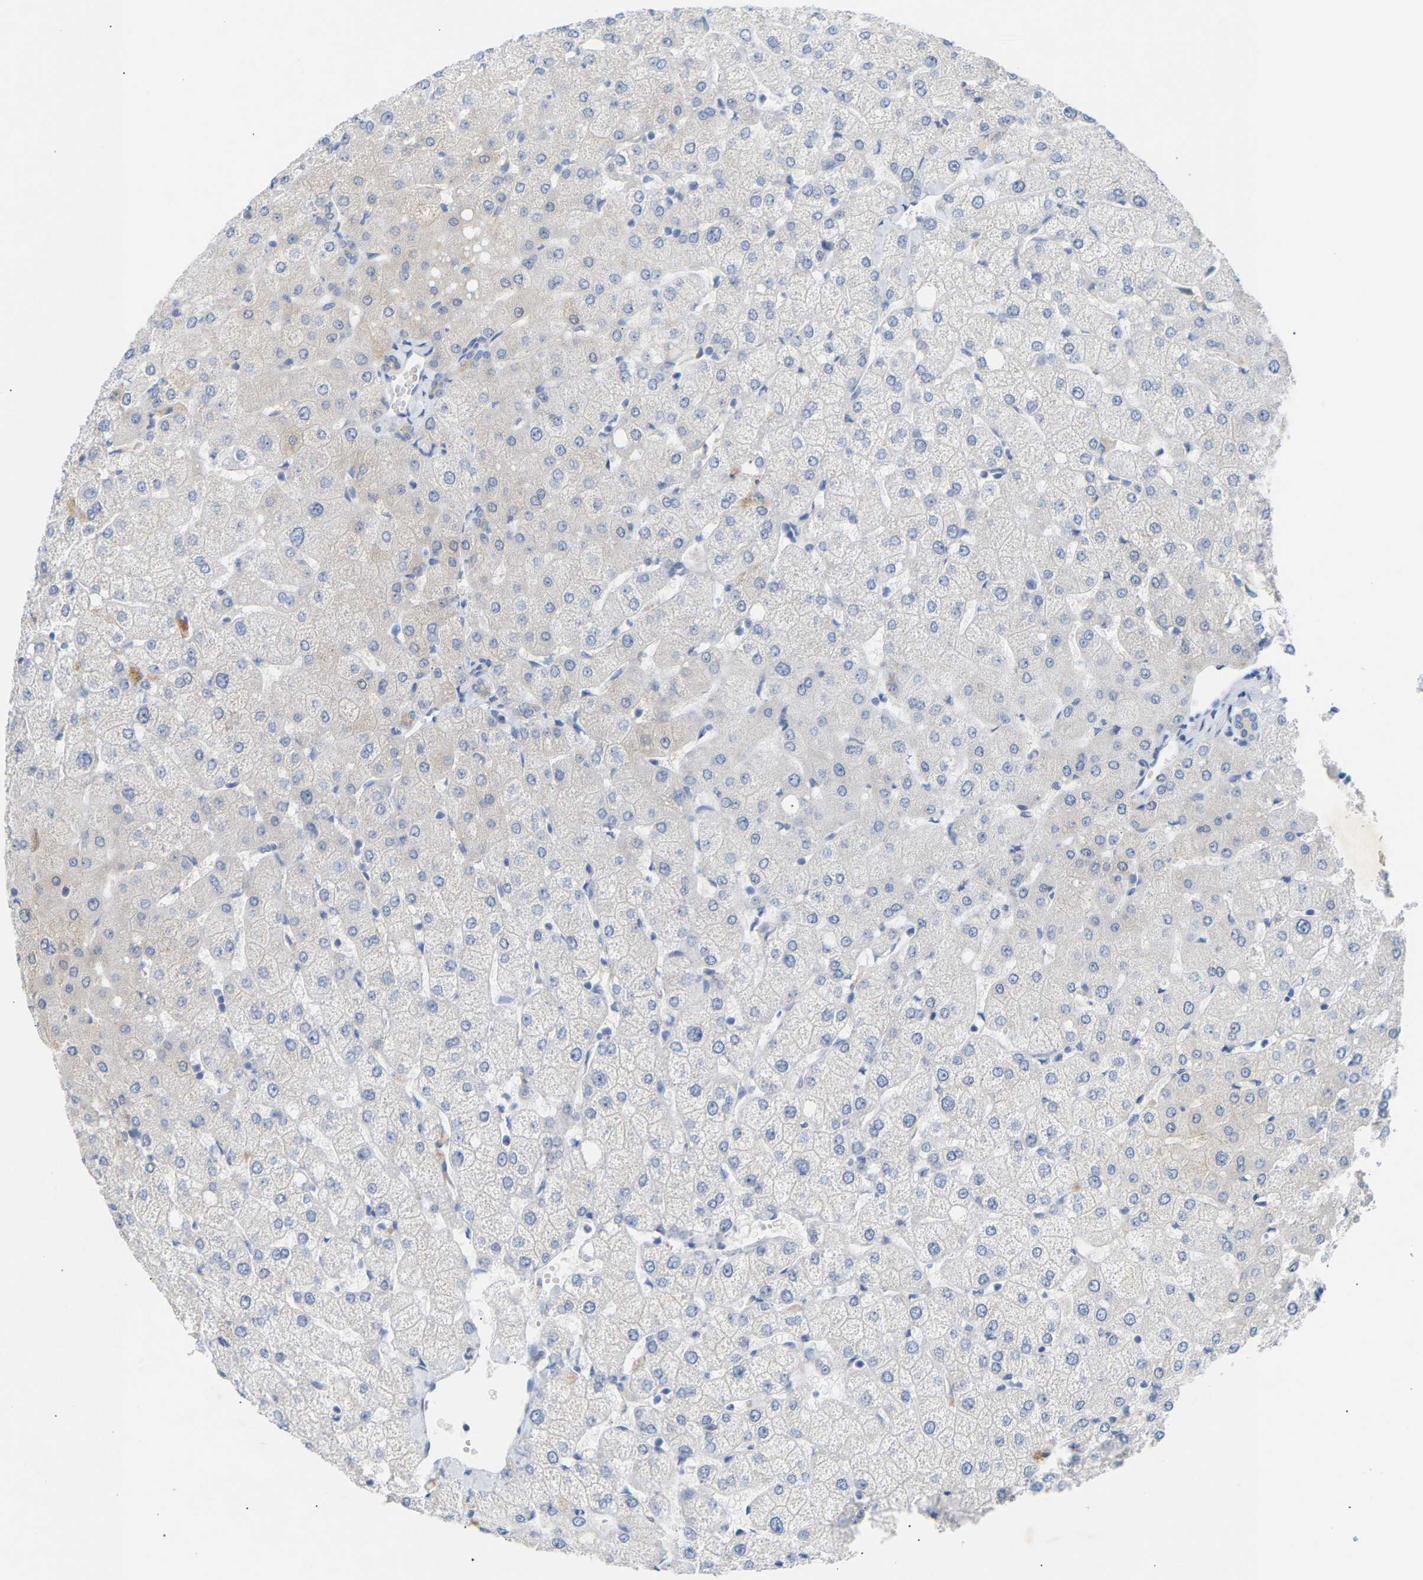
{"staining": {"intensity": "weak", "quantity": "<25%", "location": "cytoplasmic/membranous"}, "tissue": "liver", "cell_type": "Cholangiocytes", "image_type": "normal", "snomed": [{"axis": "morphology", "description": "Normal tissue, NOS"}, {"axis": "topography", "description": "Liver"}], "caption": "A micrograph of human liver is negative for staining in cholangiocytes. The staining is performed using DAB (3,3'-diaminobenzidine) brown chromogen with nuclei counter-stained in using hematoxylin.", "gene": "PEX1", "patient": {"sex": "female", "age": 54}}